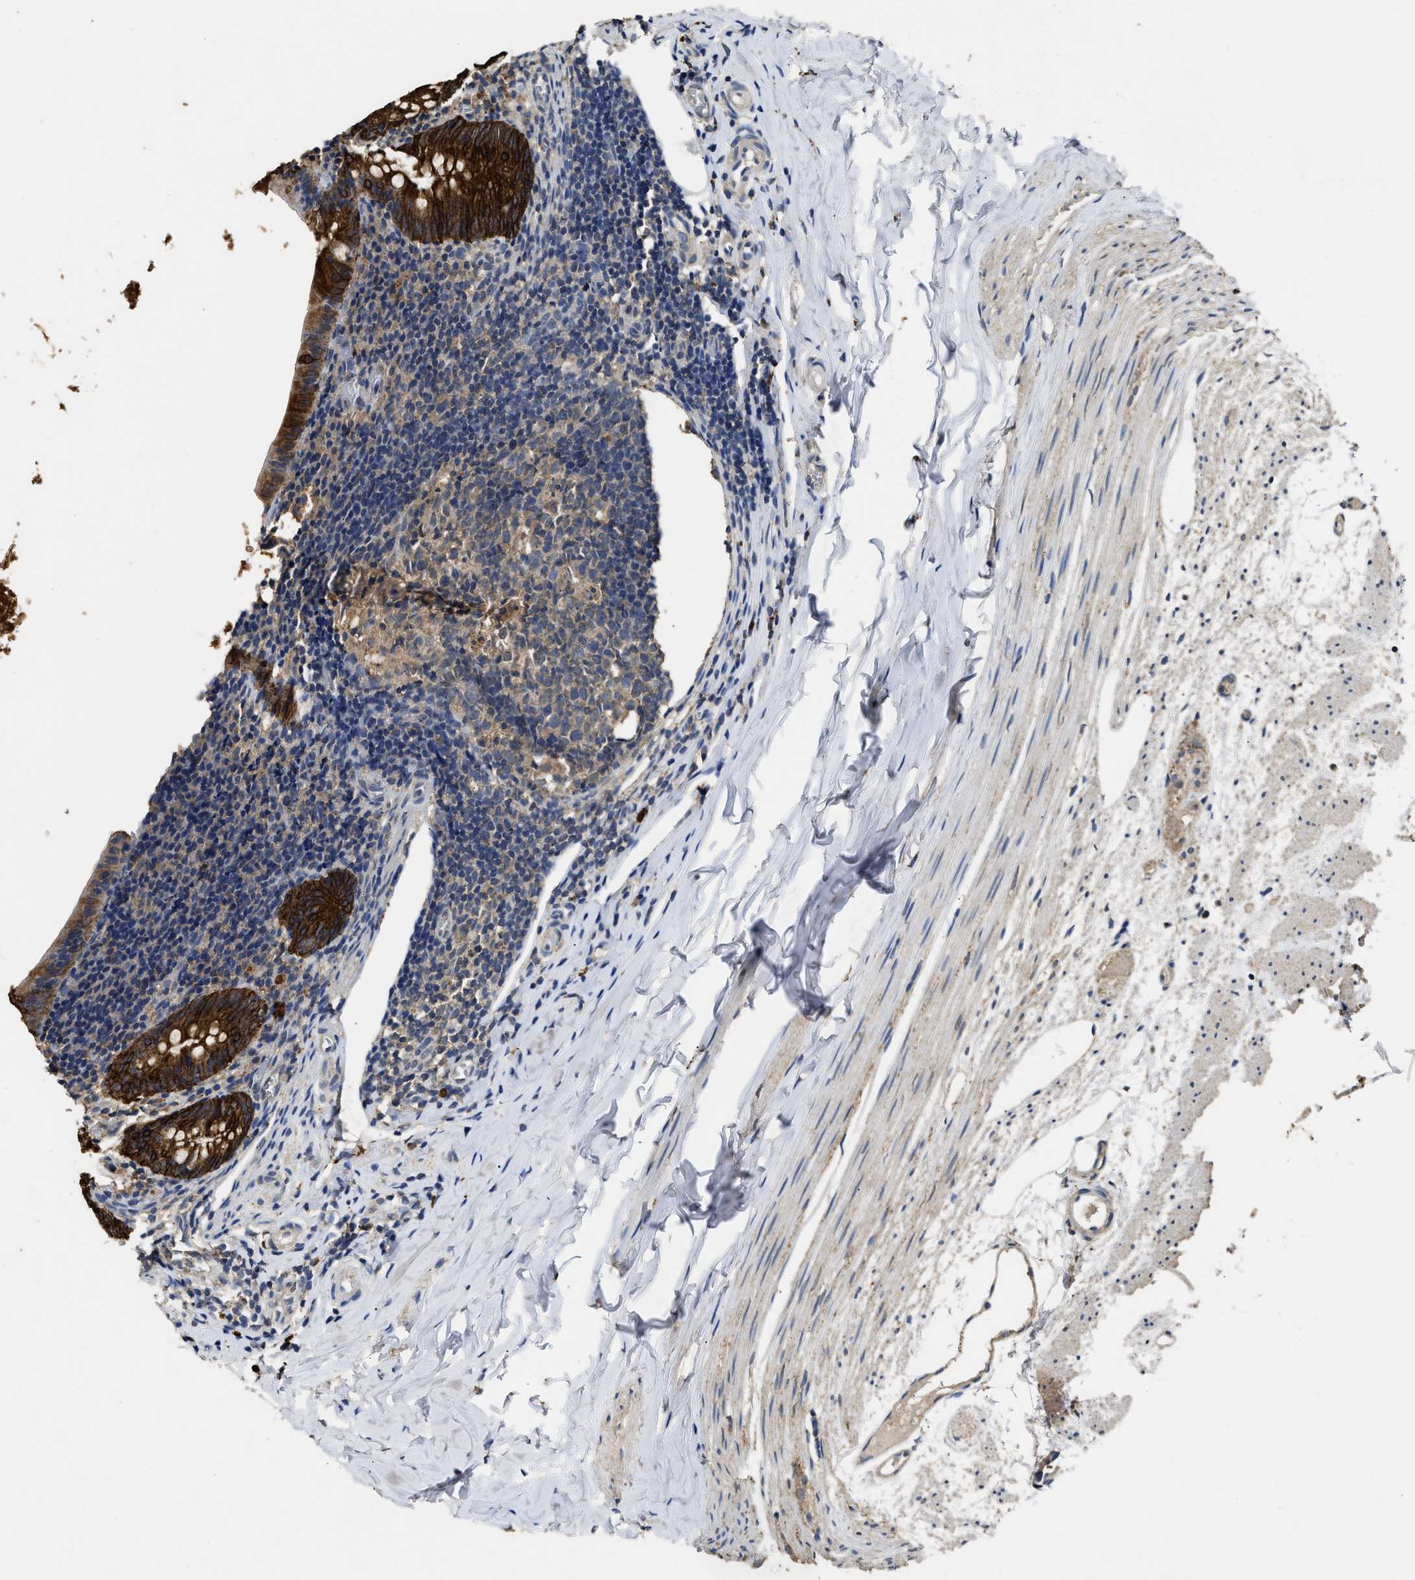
{"staining": {"intensity": "strong", "quantity": ">75%", "location": "cytoplasmic/membranous"}, "tissue": "appendix", "cell_type": "Glandular cells", "image_type": "normal", "snomed": [{"axis": "morphology", "description": "Normal tissue, NOS"}, {"axis": "topography", "description": "Appendix"}], "caption": "High-power microscopy captured an immunohistochemistry (IHC) micrograph of benign appendix, revealing strong cytoplasmic/membranous positivity in about >75% of glandular cells.", "gene": "CTNNA1", "patient": {"sex": "female", "age": 10}}